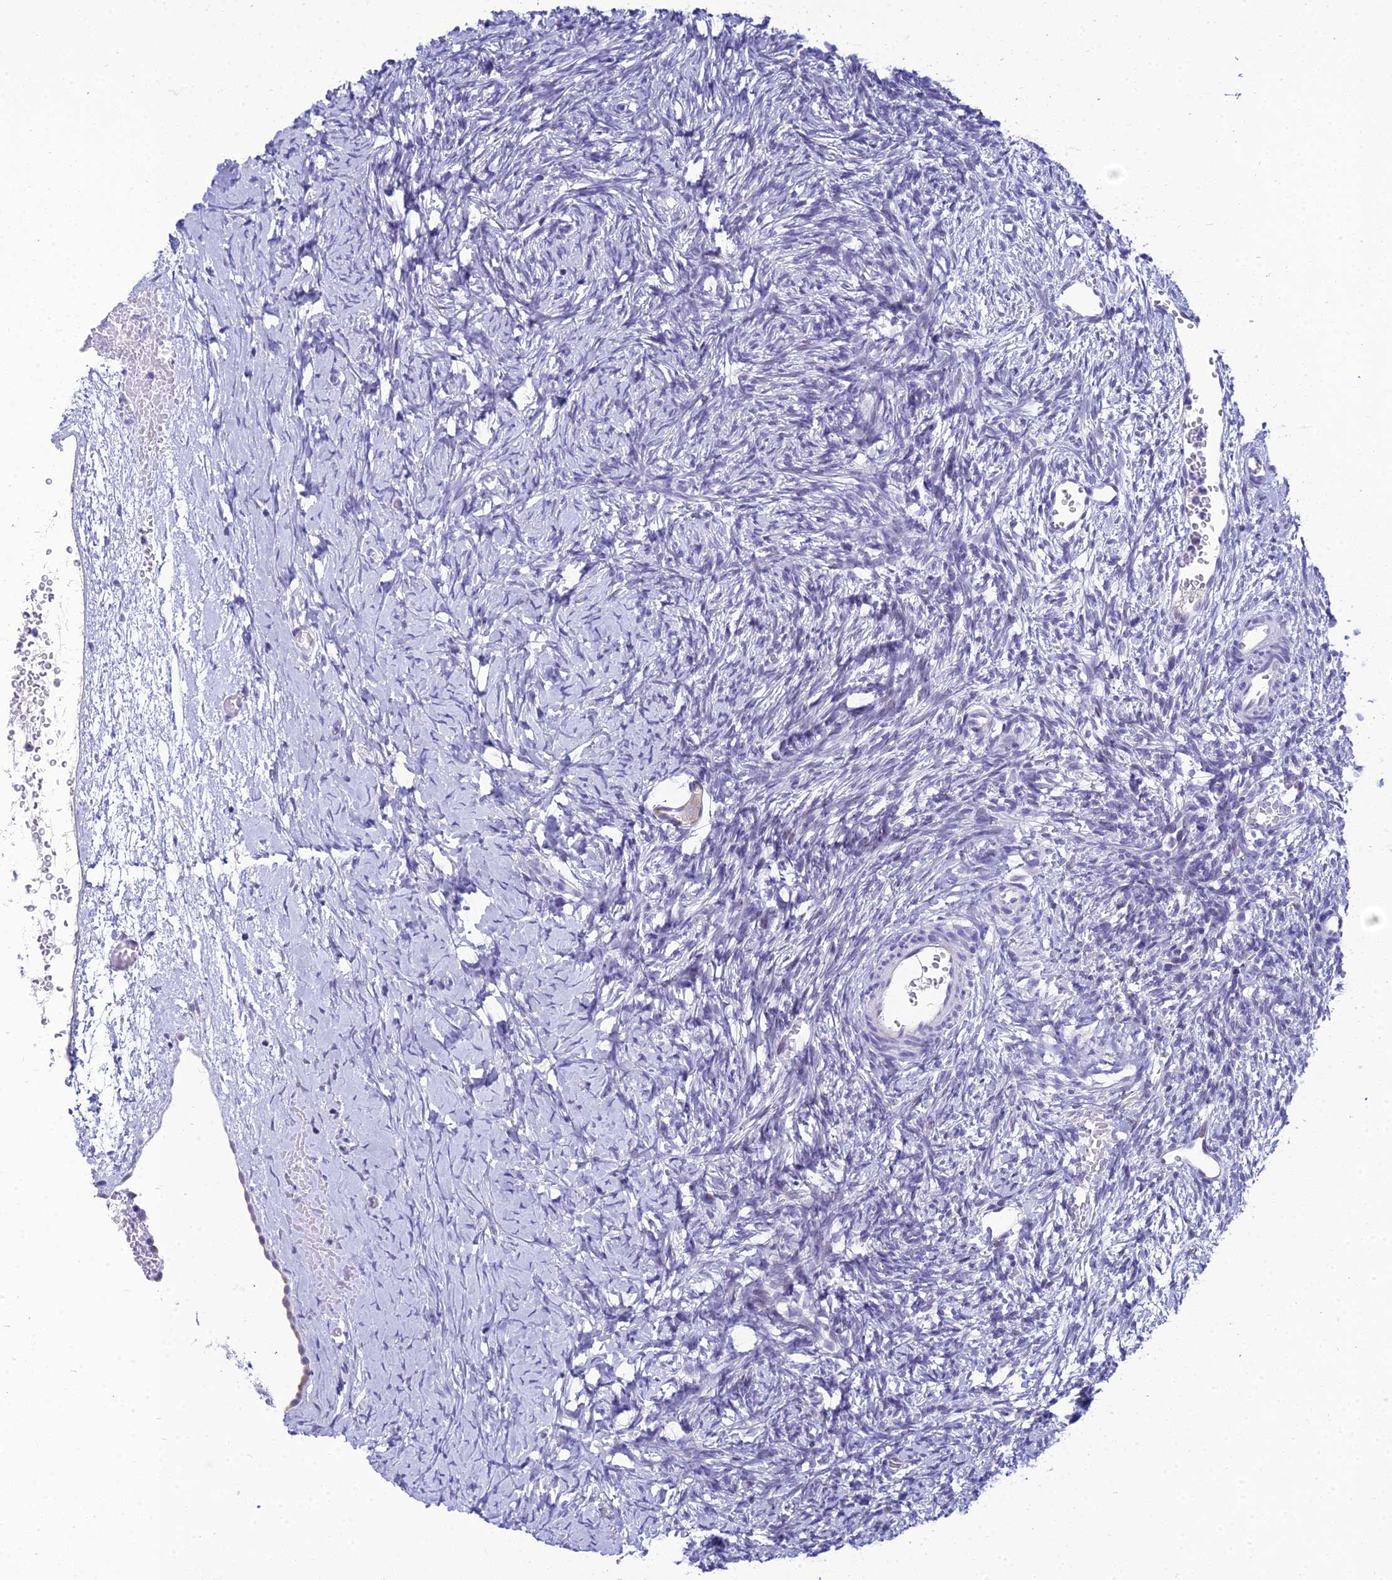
{"staining": {"intensity": "weak", "quantity": "<25%", "location": "cytoplasmic/membranous"}, "tissue": "ovary", "cell_type": "Follicle cells", "image_type": "normal", "snomed": [{"axis": "morphology", "description": "Normal tissue, NOS"}, {"axis": "topography", "description": "Ovary"}], "caption": "The immunohistochemistry (IHC) image has no significant staining in follicle cells of ovary.", "gene": "ZMIZ1", "patient": {"sex": "female", "age": 39}}